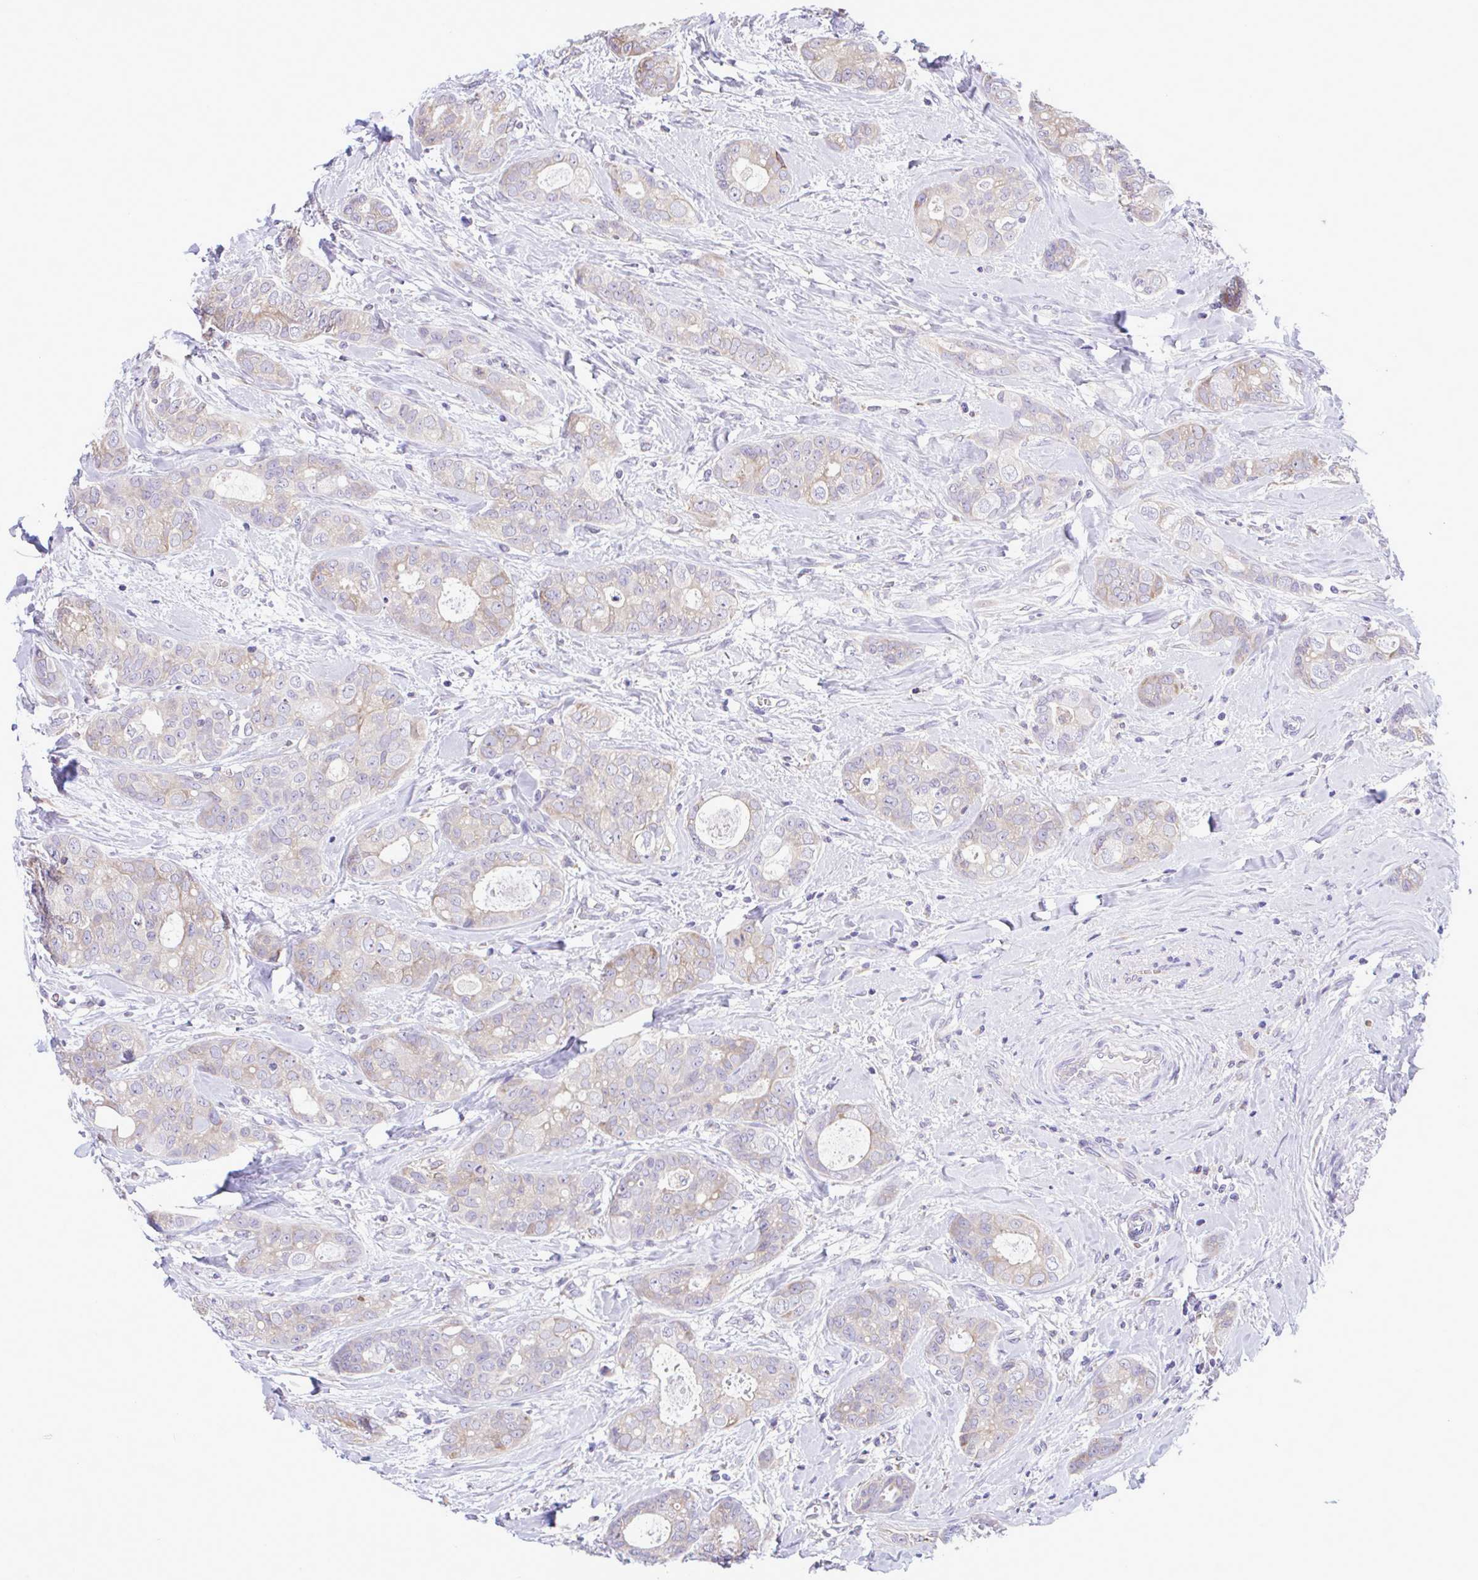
{"staining": {"intensity": "weak", "quantity": "25%-75%", "location": "cytoplasmic/membranous"}, "tissue": "breast cancer", "cell_type": "Tumor cells", "image_type": "cancer", "snomed": [{"axis": "morphology", "description": "Duct carcinoma"}, {"axis": "topography", "description": "Breast"}], "caption": "Protein analysis of breast invasive ductal carcinoma tissue demonstrates weak cytoplasmic/membranous staining in about 25%-75% of tumor cells.", "gene": "PIGK", "patient": {"sex": "female", "age": 45}}